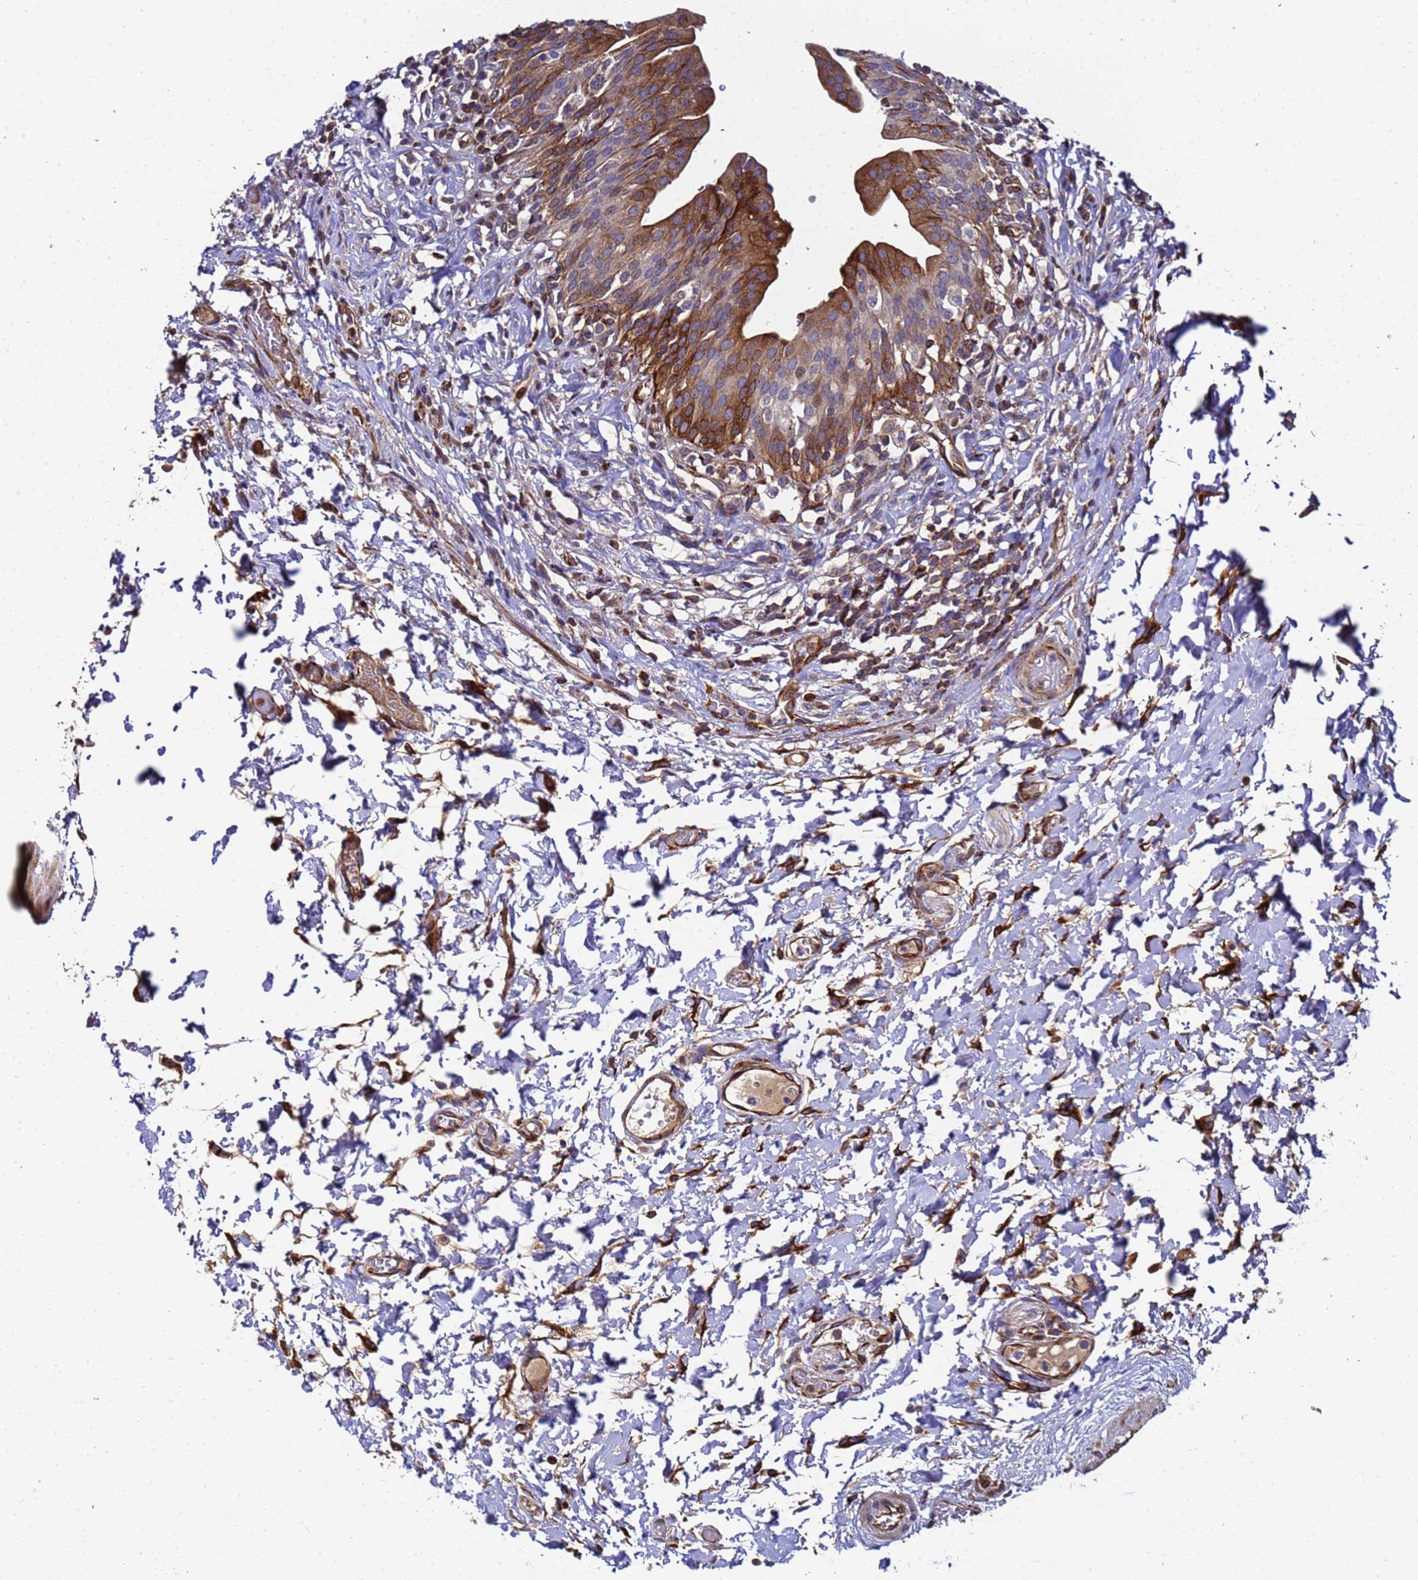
{"staining": {"intensity": "strong", "quantity": ">75%", "location": "cytoplasmic/membranous"}, "tissue": "urinary bladder", "cell_type": "Urothelial cells", "image_type": "normal", "snomed": [{"axis": "morphology", "description": "Normal tissue, NOS"}, {"axis": "morphology", "description": "Inflammation, NOS"}, {"axis": "topography", "description": "Urinary bladder"}], "caption": "The immunohistochemical stain shows strong cytoplasmic/membranous expression in urothelial cells of benign urinary bladder.", "gene": "MOCS1", "patient": {"sex": "male", "age": 64}}